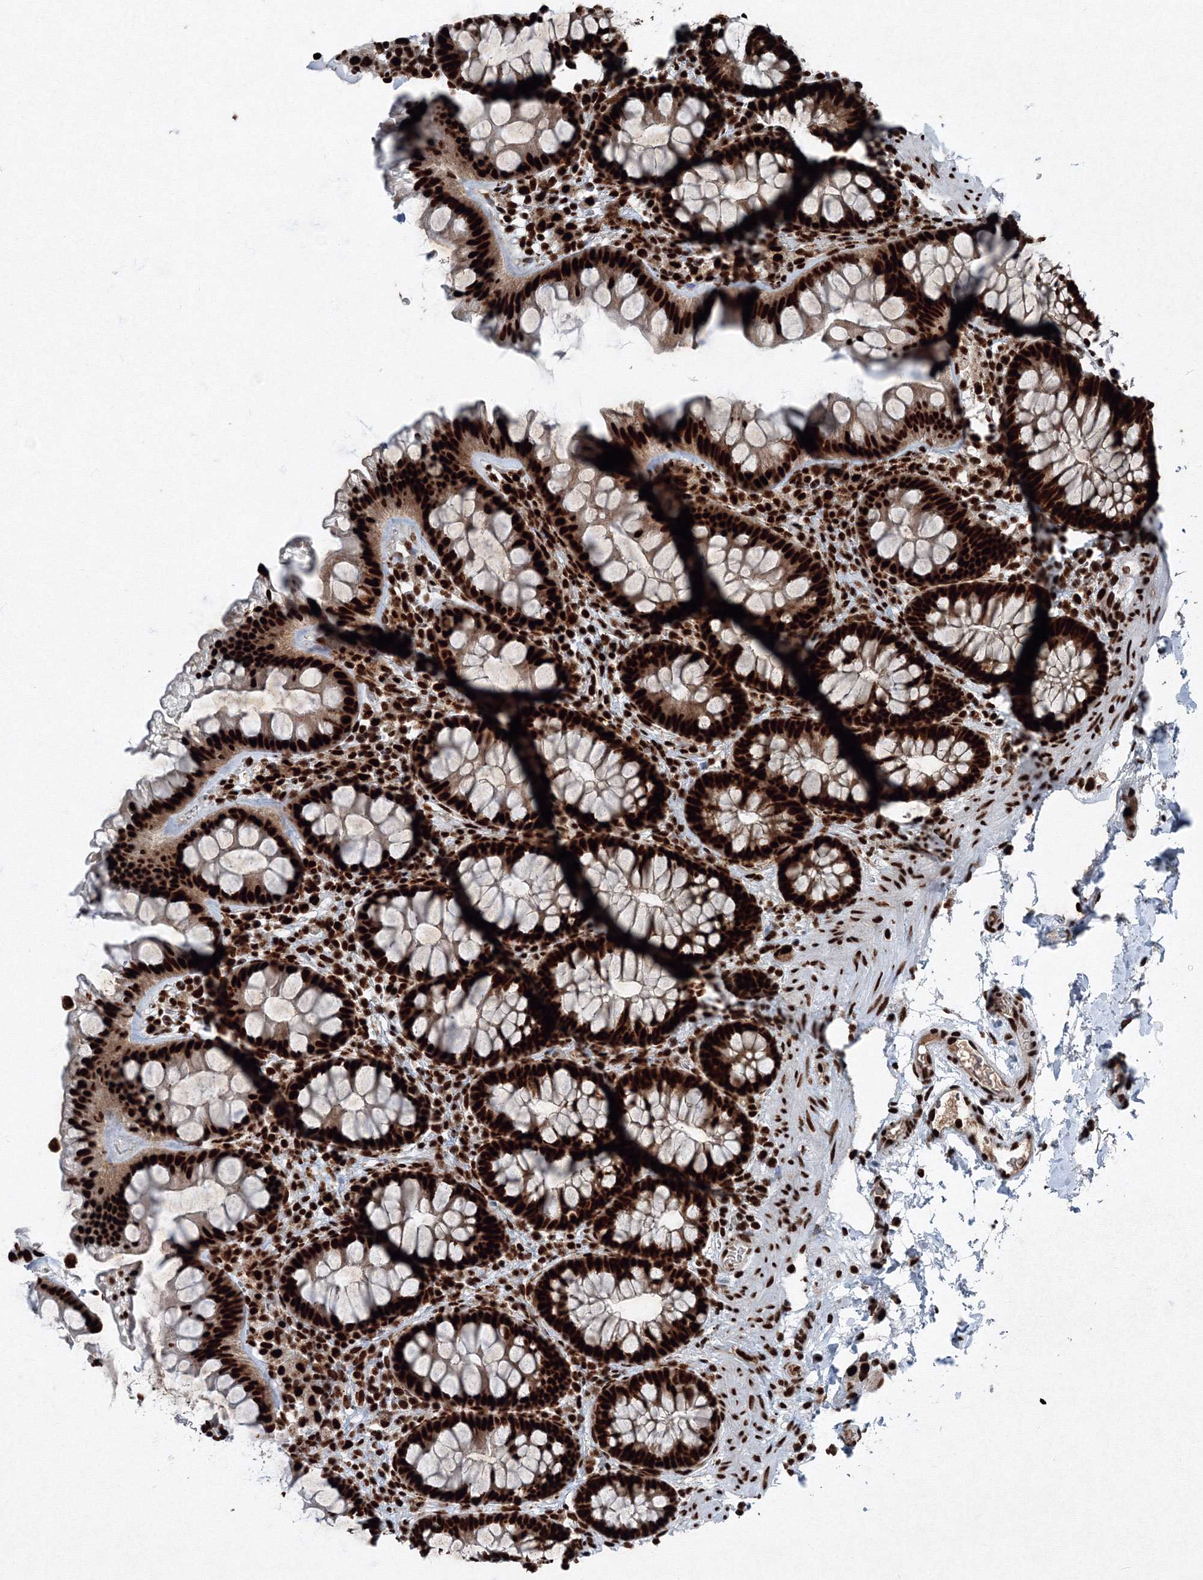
{"staining": {"intensity": "strong", "quantity": ">75%", "location": "nuclear"}, "tissue": "colon", "cell_type": "Endothelial cells", "image_type": "normal", "snomed": [{"axis": "morphology", "description": "Normal tissue, NOS"}, {"axis": "topography", "description": "Colon"}], "caption": "Immunohistochemistry (DAB) staining of unremarkable colon reveals strong nuclear protein expression in about >75% of endothelial cells.", "gene": "SNRPC", "patient": {"sex": "female", "age": 62}}